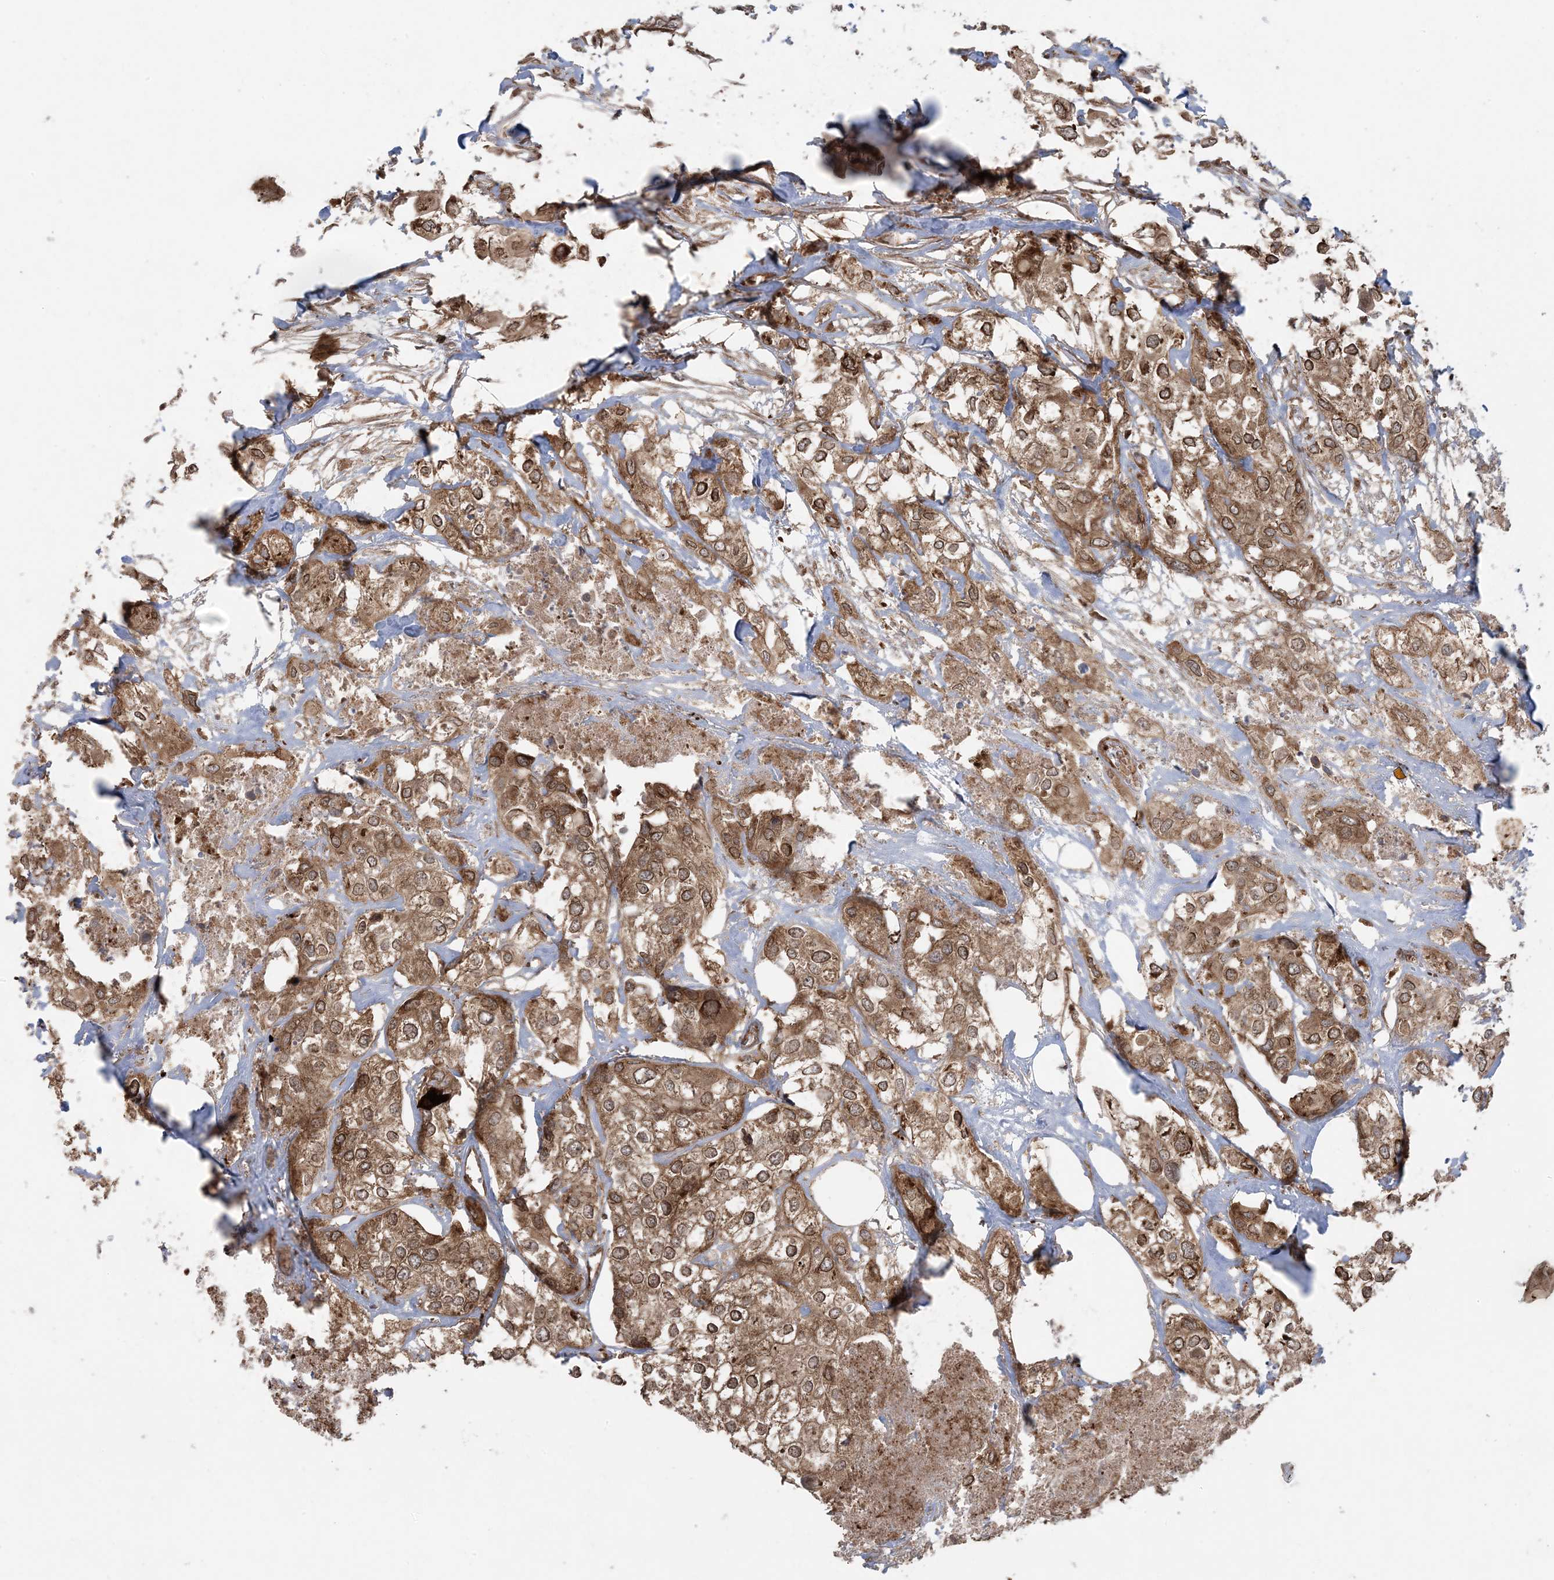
{"staining": {"intensity": "strong", "quantity": ">75%", "location": "cytoplasmic/membranous"}, "tissue": "urothelial cancer", "cell_type": "Tumor cells", "image_type": "cancer", "snomed": [{"axis": "morphology", "description": "Urothelial carcinoma, High grade"}, {"axis": "topography", "description": "Urinary bladder"}], "caption": "Tumor cells demonstrate high levels of strong cytoplasmic/membranous staining in approximately >75% of cells in urothelial cancer.", "gene": "DDX19B", "patient": {"sex": "male", "age": 64}}